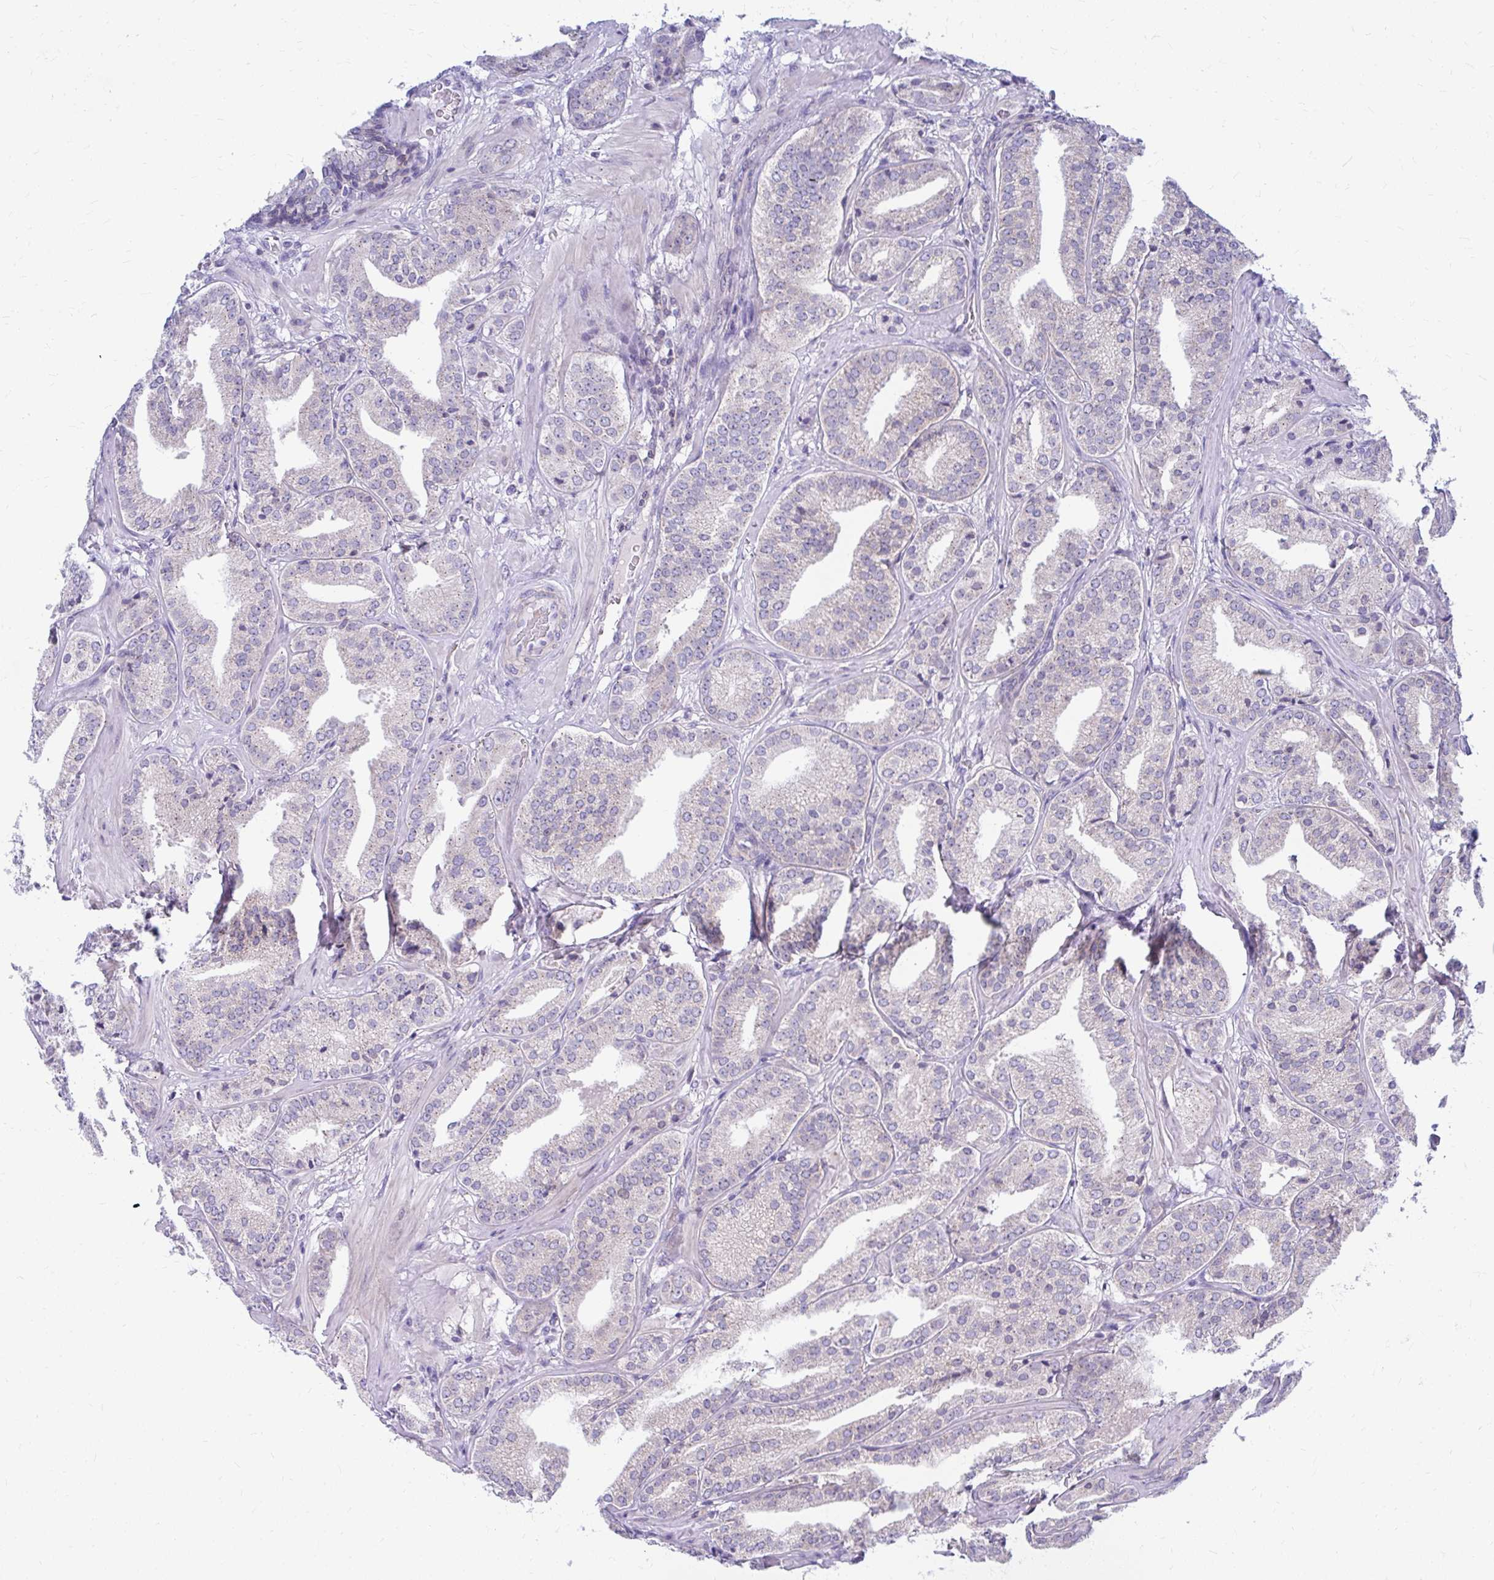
{"staining": {"intensity": "negative", "quantity": "none", "location": "none"}, "tissue": "prostate cancer", "cell_type": "Tumor cells", "image_type": "cancer", "snomed": [{"axis": "morphology", "description": "Adenocarcinoma, High grade"}, {"axis": "topography", "description": "Prostate"}], "caption": "Tumor cells are negative for protein expression in human high-grade adenocarcinoma (prostate).", "gene": "RADIL", "patient": {"sex": "male", "age": 63}}